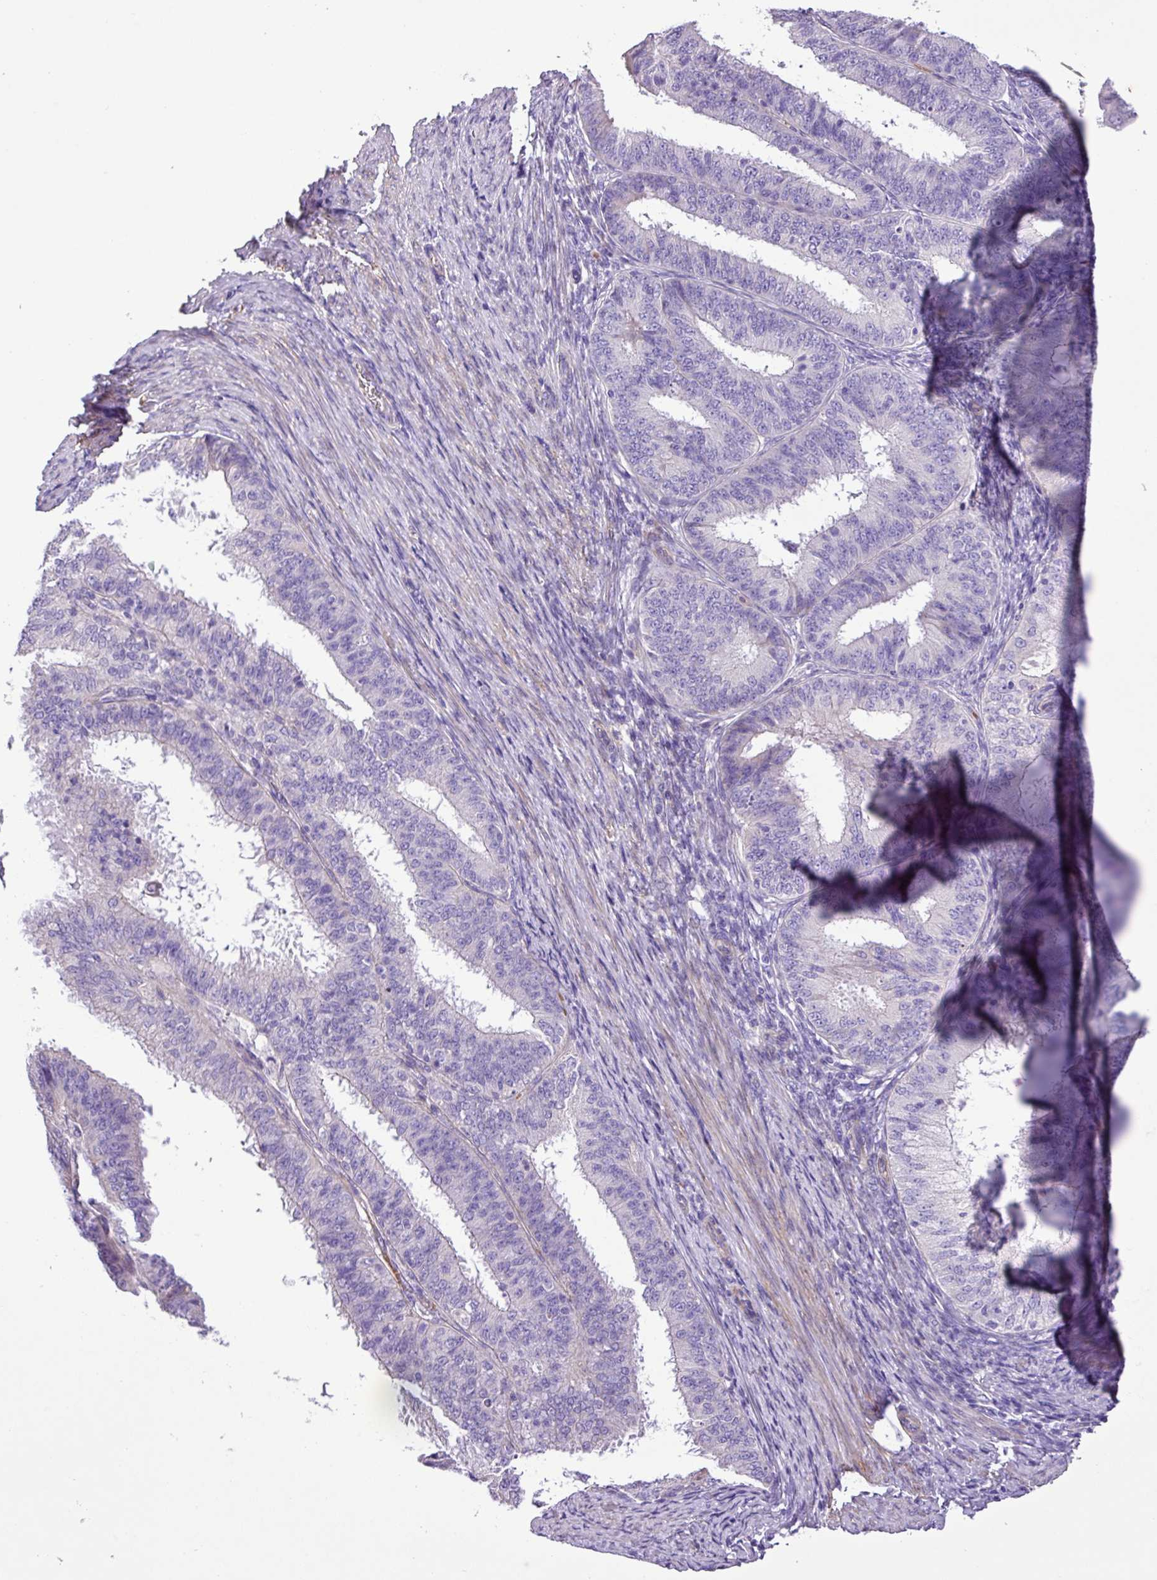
{"staining": {"intensity": "negative", "quantity": "none", "location": "none"}, "tissue": "endometrial cancer", "cell_type": "Tumor cells", "image_type": "cancer", "snomed": [{"axis": "morphology", "description": "Adenocarcinoma, NOS"}, {"axis": "topography", "description": "Endometrium"}], "caption": "Immunohistochemistry (IHC) photomicrograph of neoplastic tissue: human adenocarcinoma (endometrial) stained with DAB shows no significant protein expression in tumor cells. (Stains: DAB IHC with hematoxylin counter stain, Microscopy: brightfield microscopy at high magnification).", "gene": "C11orf91", "patient": {"sex": "female", "age": 51}}